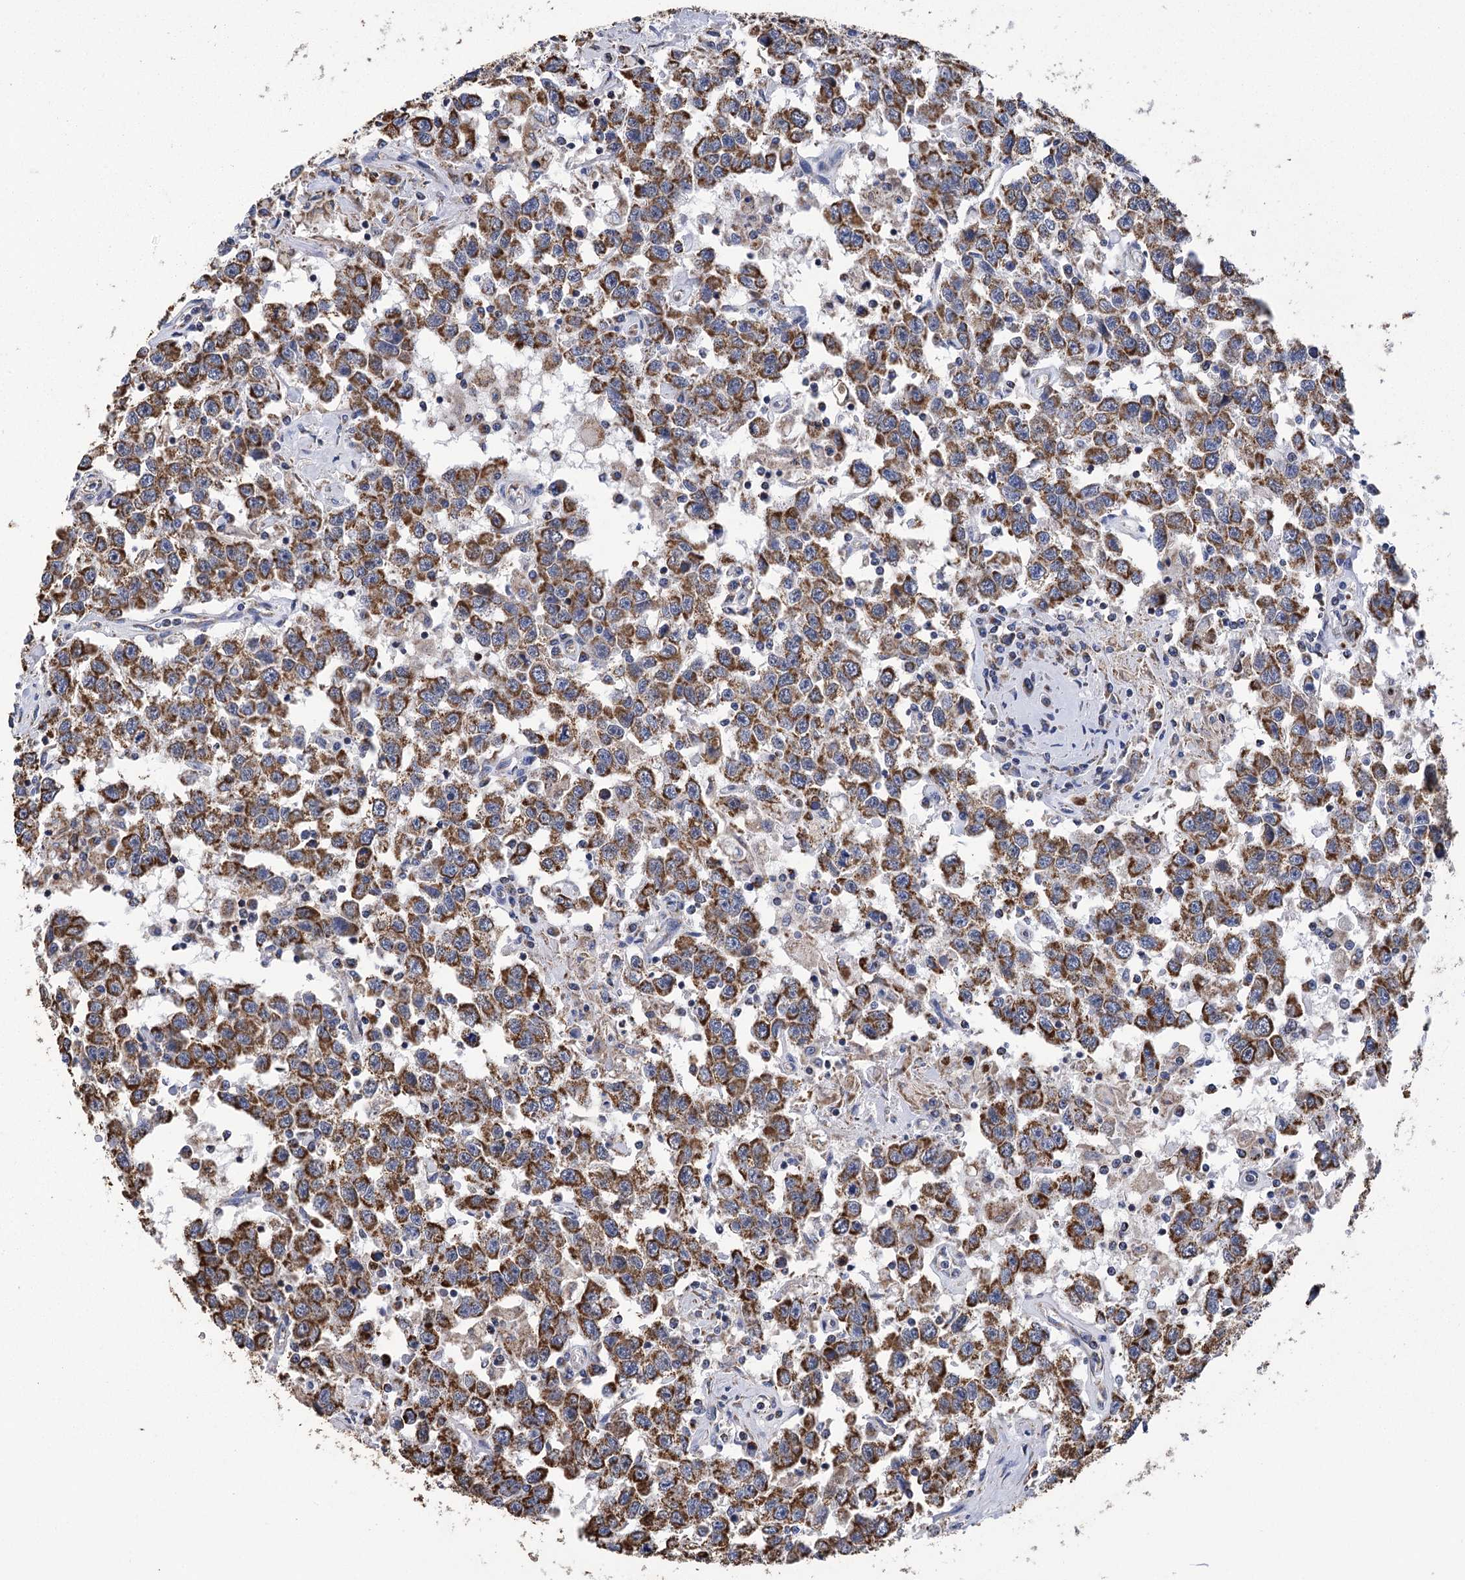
{"staining": {"intensity": "moderate", "quantity": ">75%", "location": "cytoplasmic/membranous"}, "tissue": "testis cancer", "cell_type": "Tumor cells", "image_type": "cancer", "snomed": [{"axis": "morphology", "description": "Seminoma, NOS"}, {"axis": "topography", "description": "Testis"}], "caption": "Tumor cells display moderate cytoplasmic/membranous expression in approximately >75% of cells in testis cancer (seminoma).", "gene": "CCDC73", "patient": {"sex": "male", "age": 41}}